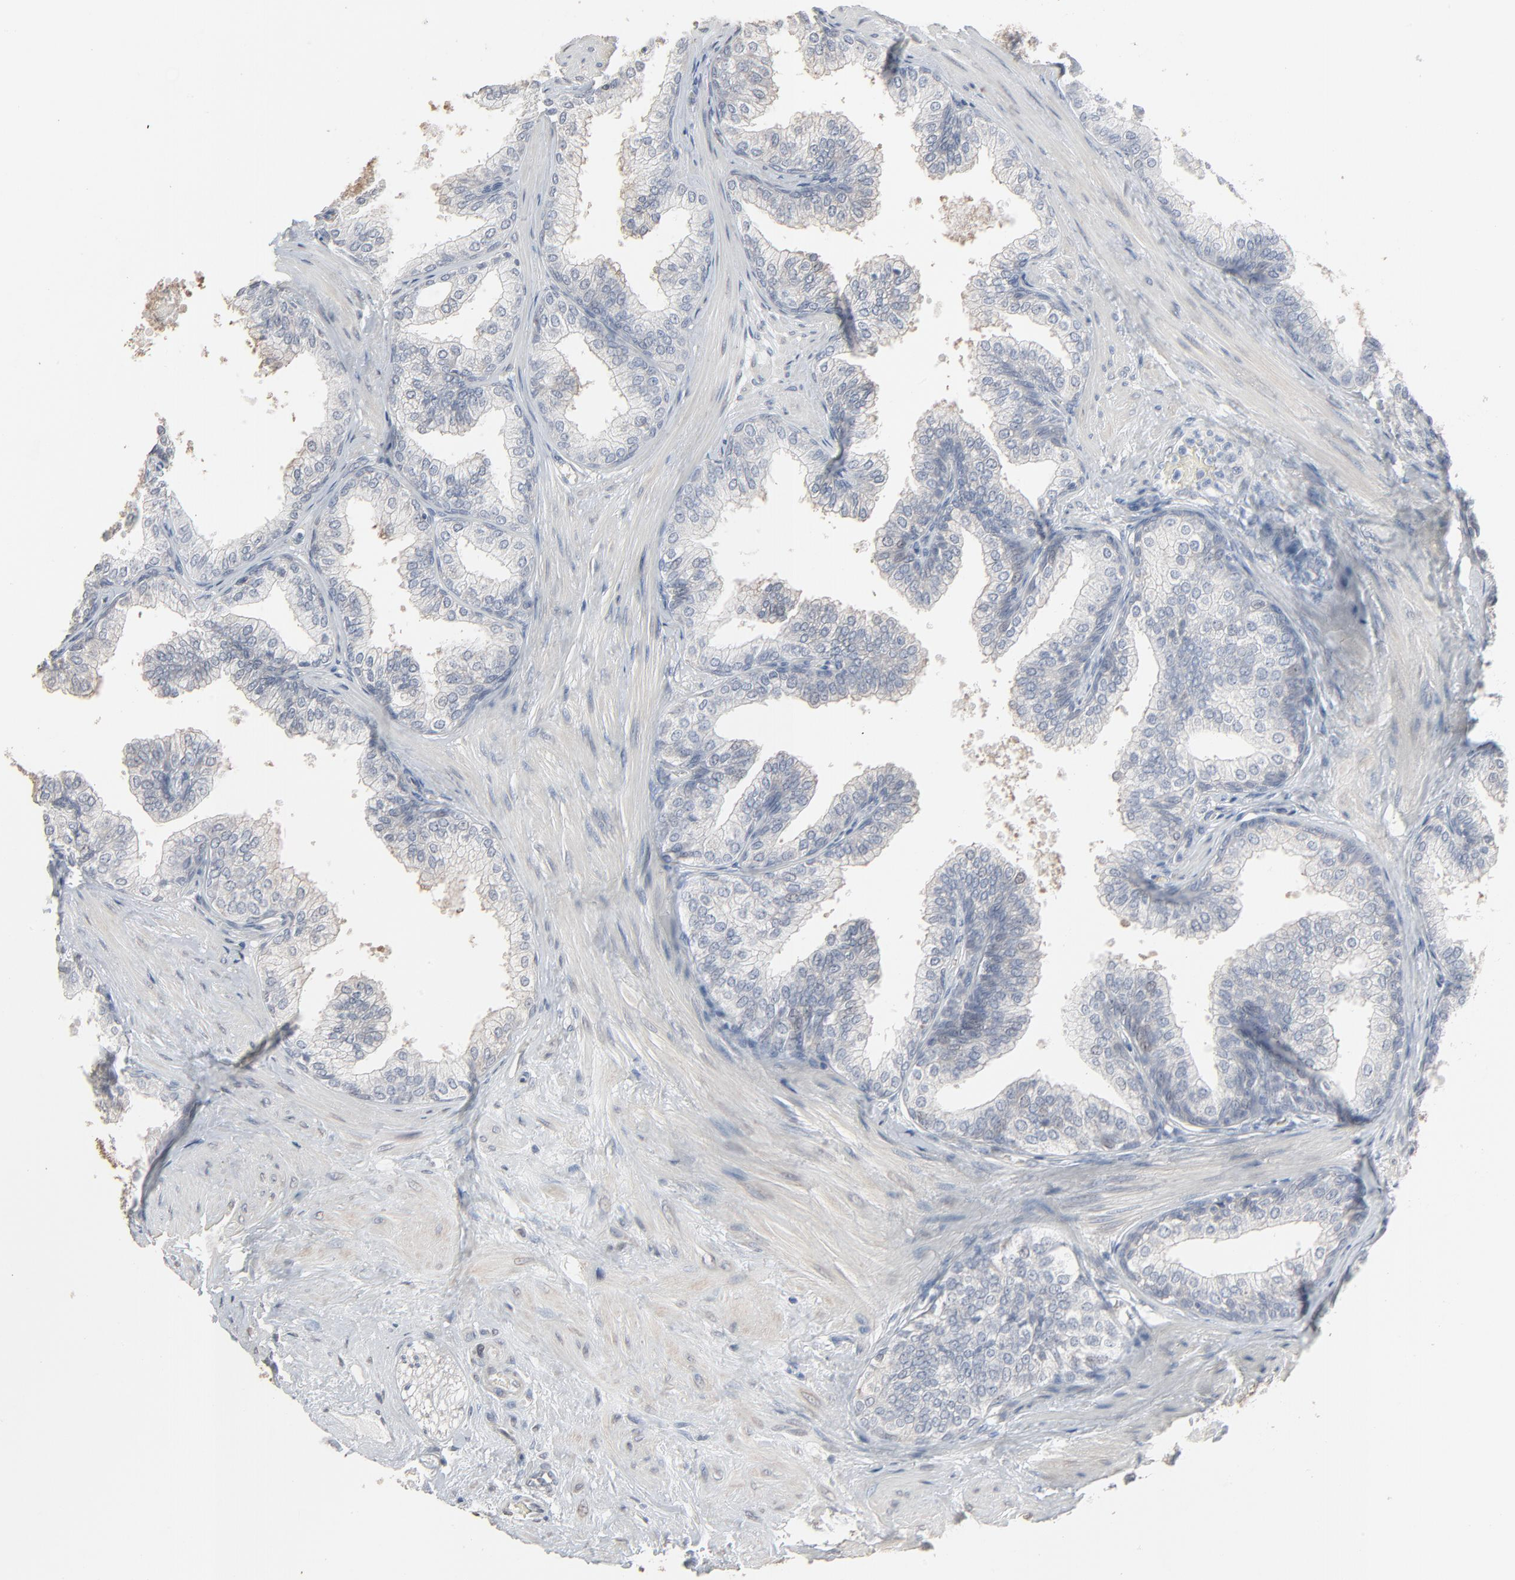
{"staining": {"intensity": "weak", "quantity": "25%-75%", "location": "cytoplasmic/membranous"}, "tissue": "prostate", "cell_type": "Glandular cells", "image_type": "normal", "snomed": [{"axis": "morphology", "description": "Normal tissue, NOS"}, {"axis": "topography", "description": "Prostate"}], "caption": "Benign prostate exhibits weak cytoplasmic/membranous staining in about 25%-75% of glandular cells, visualized by immunohistochemistry.", "gene": "CCT5", "patient": {"sex": "male", "age": 60}}